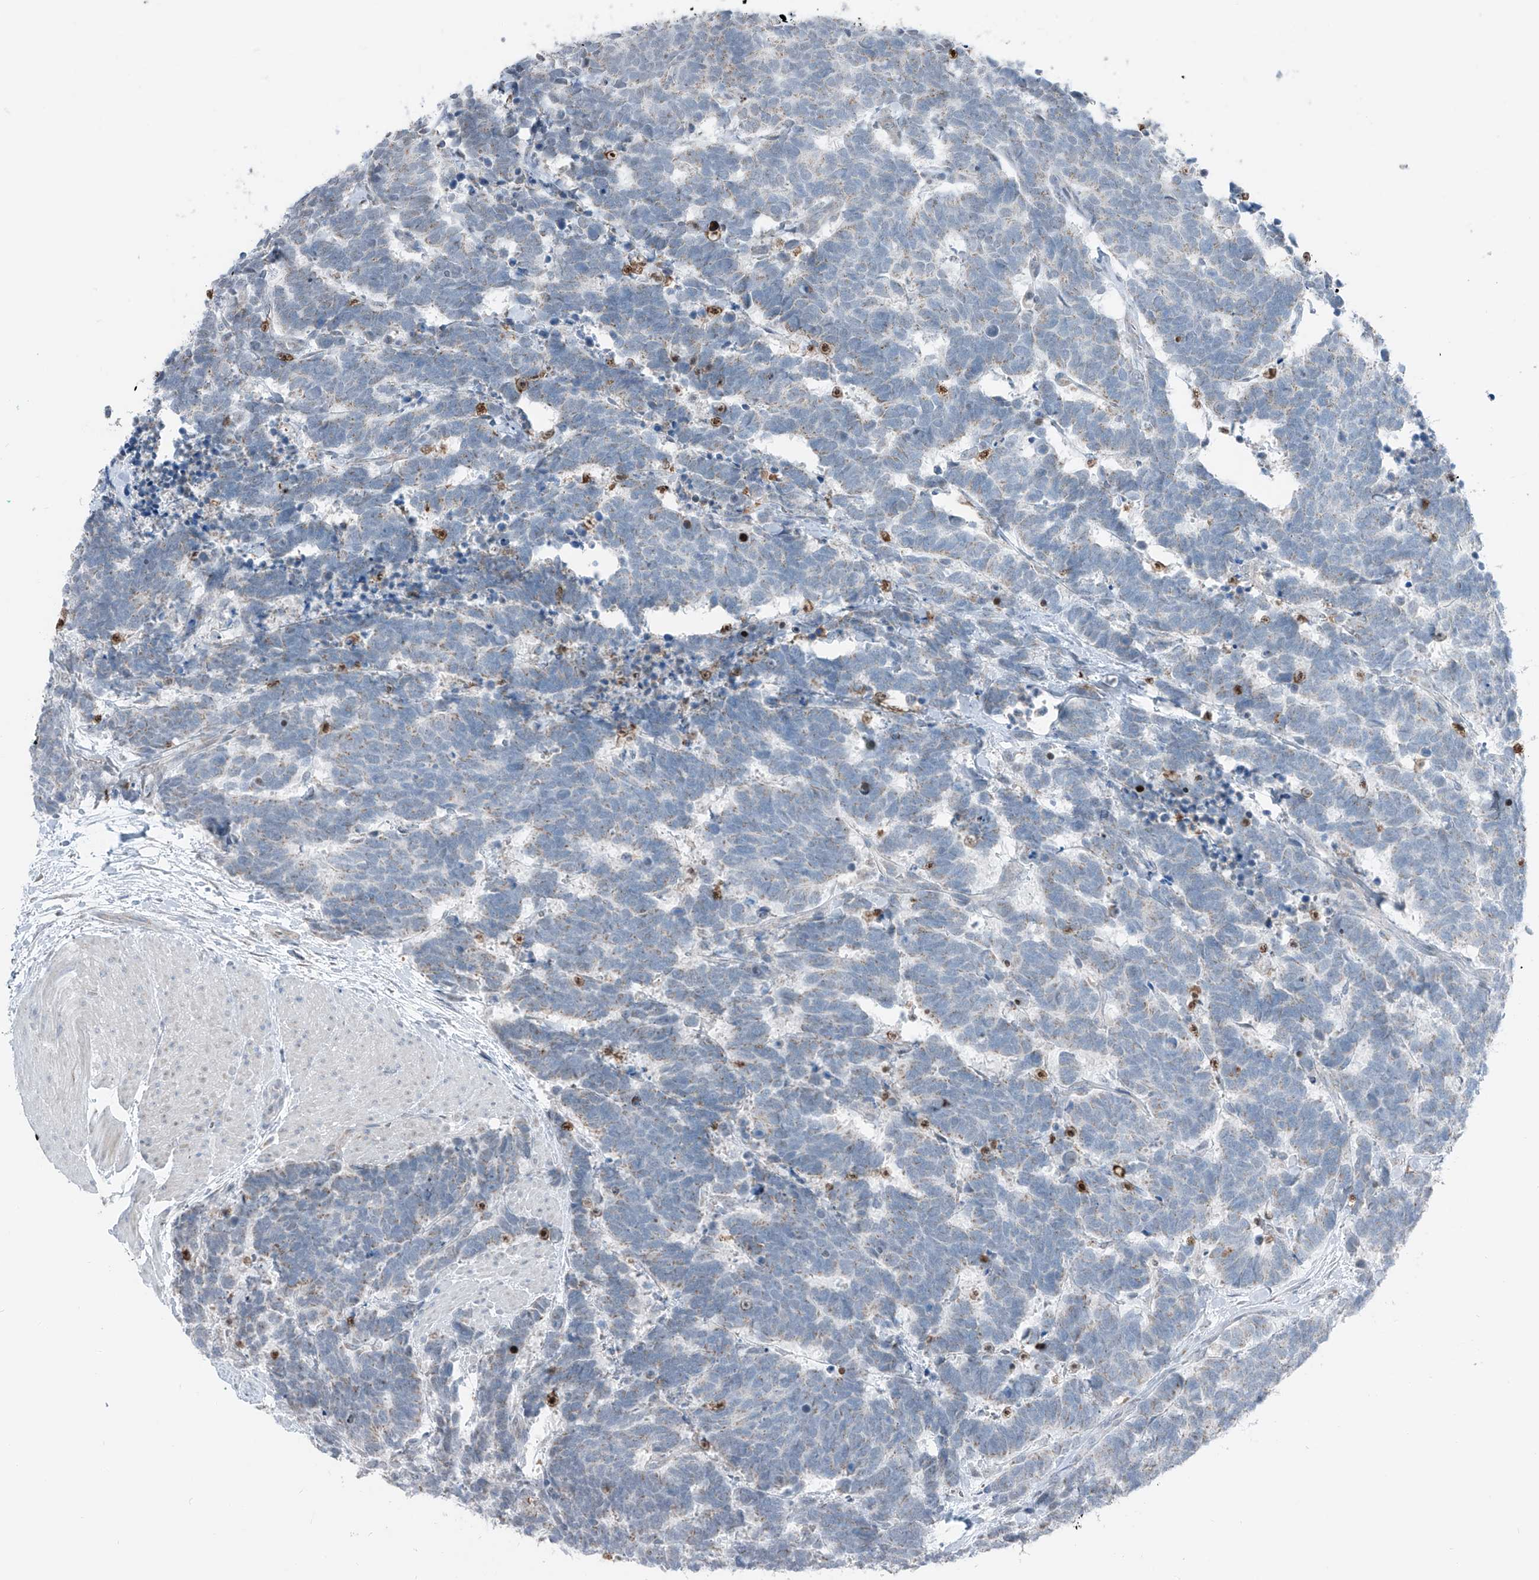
{"staining": {"intensity": "weak", "quantity": "<25%", "location": "cytoplasmic/membranous"}, "tissue": "carcinoid", "cell_type": "Tumor cells", "image_type": "cancer", "snomed": [{"axis": "morphology", "description": "Carcinoma, NOS"}, {"axis": "morphology", "description": "Carcinoid, malignant, NOS"}, {"axis": "topography", "description": "Urinary bladder"}], "caption": "Tumor cells show no significant protein staining in carcinoma. (DAB (3,3'-diaminobenzidine) immunohistochemistry visualized using brightfield microscopy, high magnification).", "gene": "DYRK1B", "patient": {"sex": "male", "age": 57}}